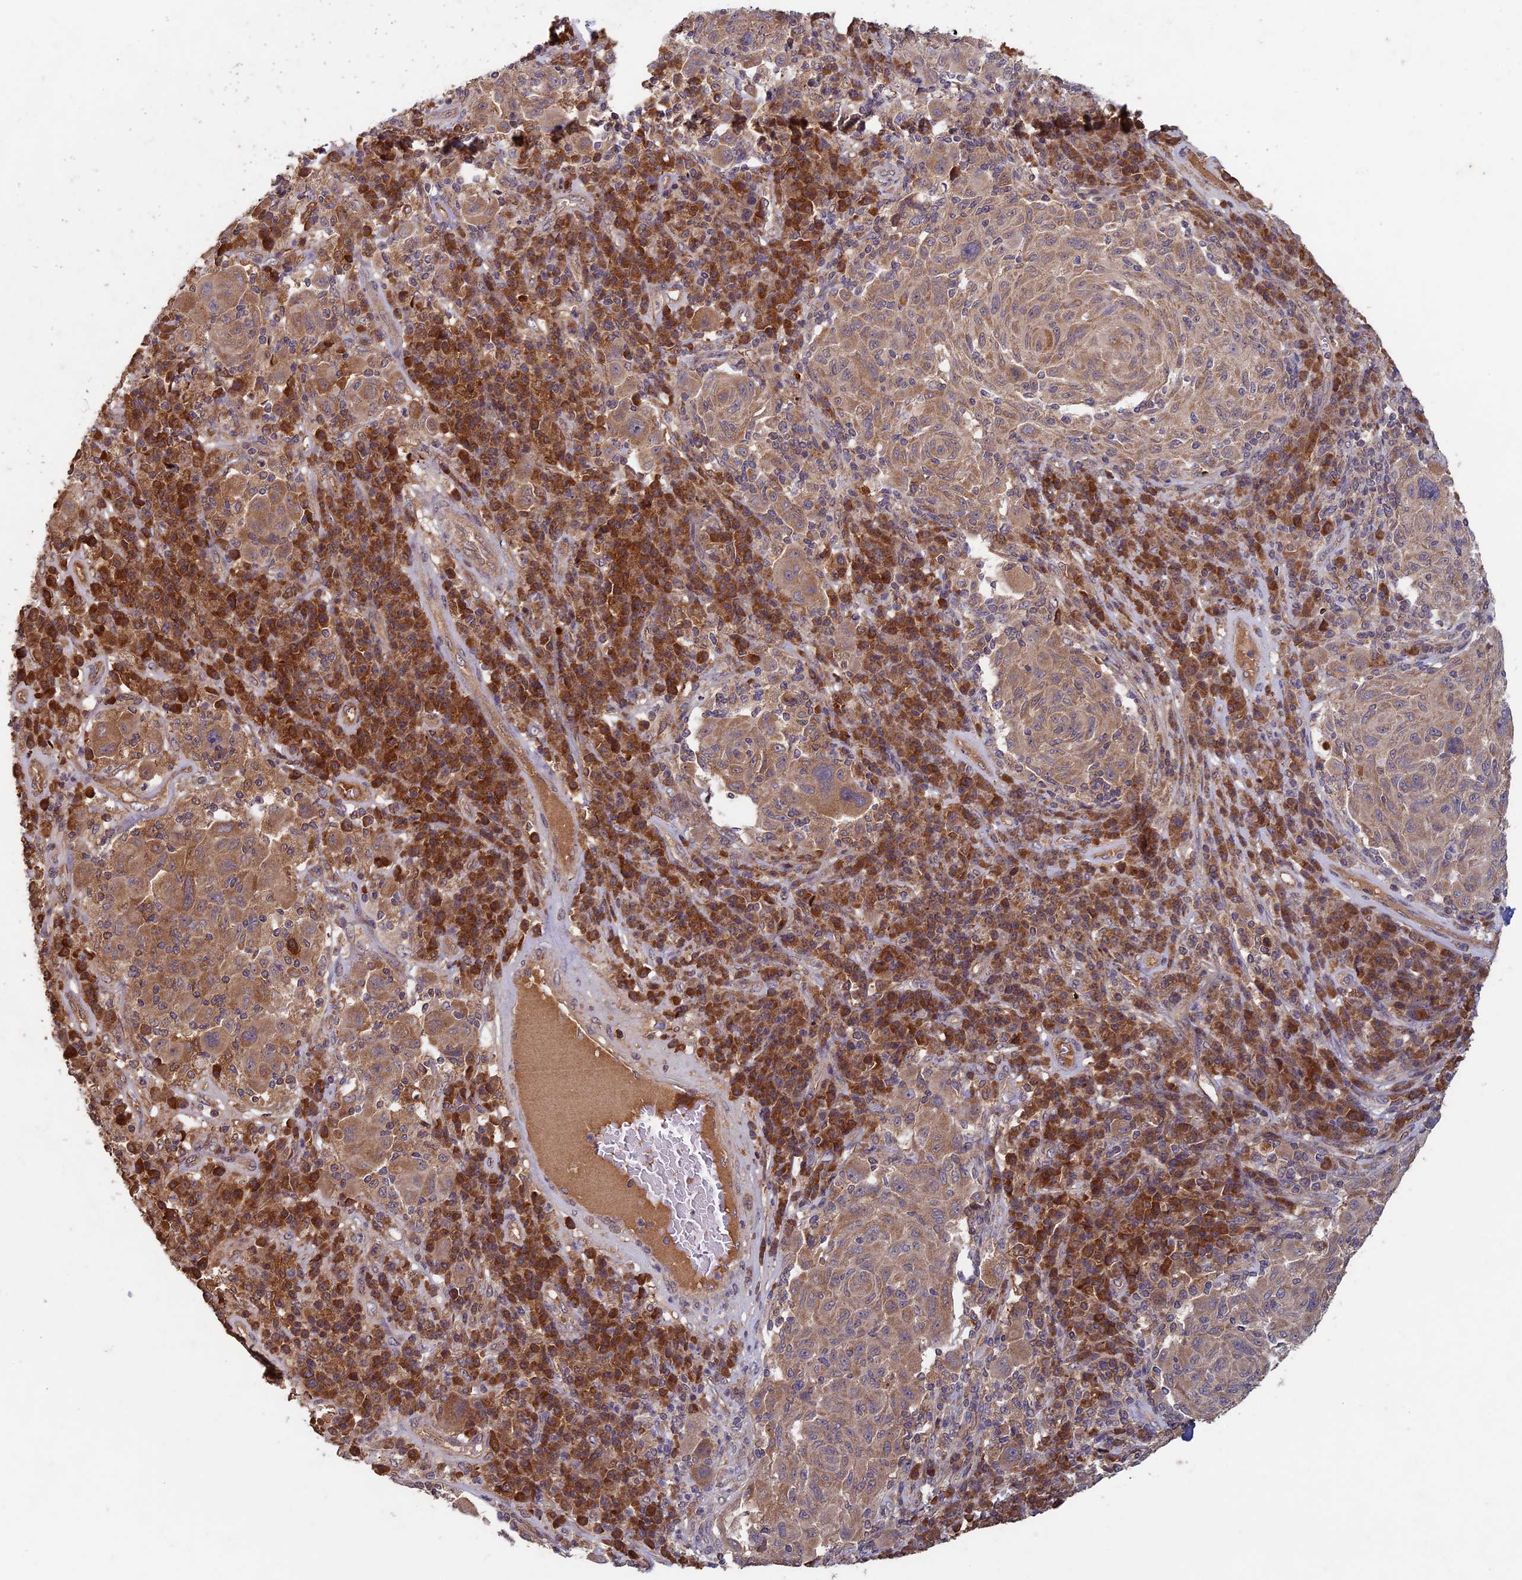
{"staining": {"intensity": "moderate", "quantity": ">75%", "location": "cytoplasmic/membranous"}, "tissue": "melanoma", "cell_type": "Tumor cells", "image_type": "cancer", "snomed": [{"axis": "morphology", "description": "Malignant melanoma, NOS"}, {"axis": "topography", "description": "Skin"}], "caption": "Melanoma tissue shows moderate cytoplasmic/membranous staining in about >75% of tumor cells The staining was performed using DAB to visualize the protein expression in brown, while the nuclei were stained in blue with hematoxylin (Magnification: 20x).", "gene": "RCCD1", "patient": {"sex": "male", "age": 53}}